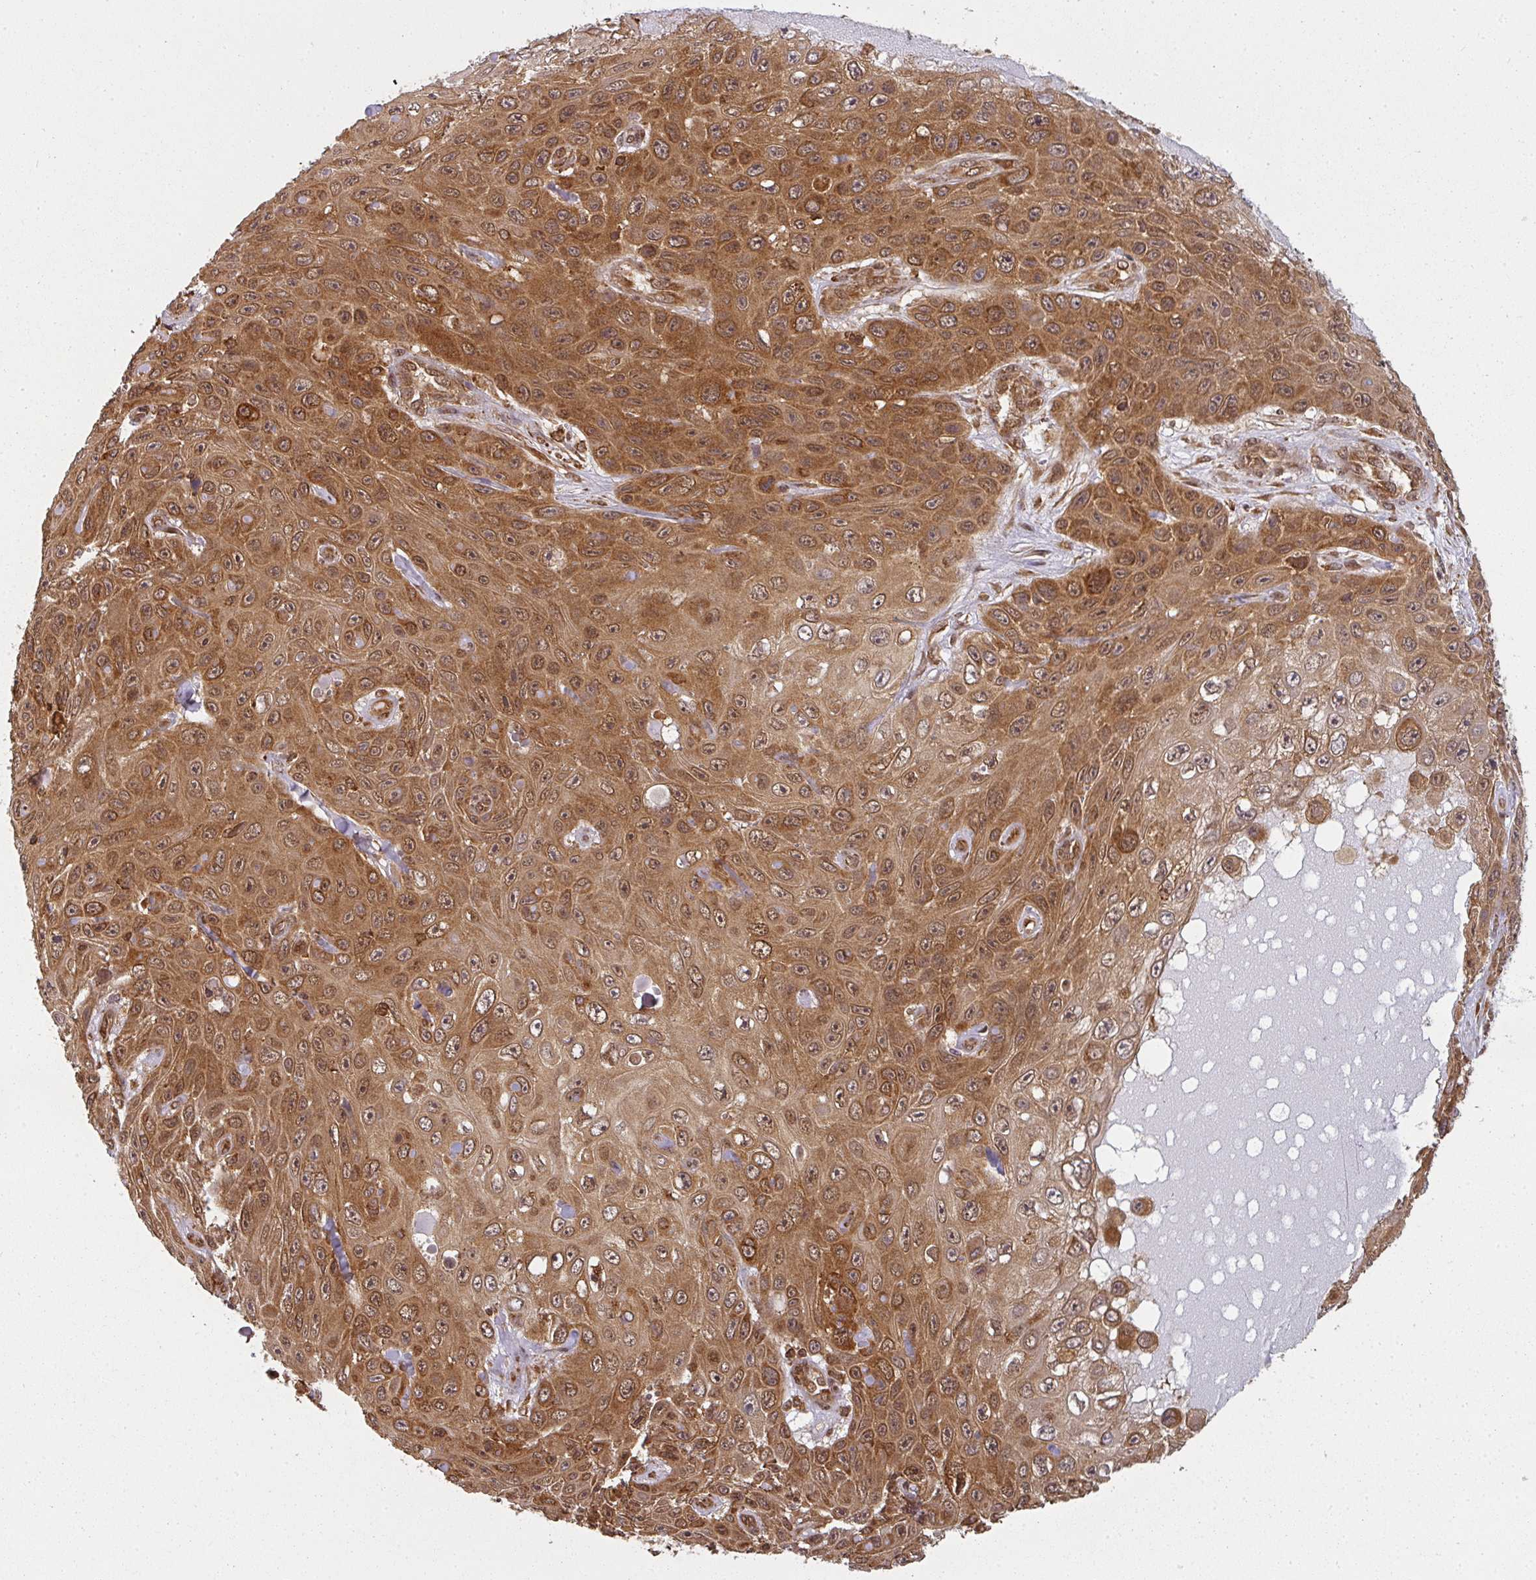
{"staining": {"intensity": "moderate", "quantity": ">75%", "location": "cytoplasmic/membranous,nuclear"}, "tissue": "skin cancer", "cell_type": "Tumor cells", "image_type": "cancer", "snomed": [{"axis": "morphology", "description": "Squamous cell carcinoma, NOS"}, {"axis": "topography", "description": "Skin"}], "caption": "Immunohistochemical staining of human skin cancer (squamous cell carcinoma) displays moderate cytoplasmic/membranous and nuclear protein positivity in approximately >75% of tumor cells. Nuclei are stained in blue.", "gene": "PPP6R3", "patient": {"sex": "male", "age": 82}}